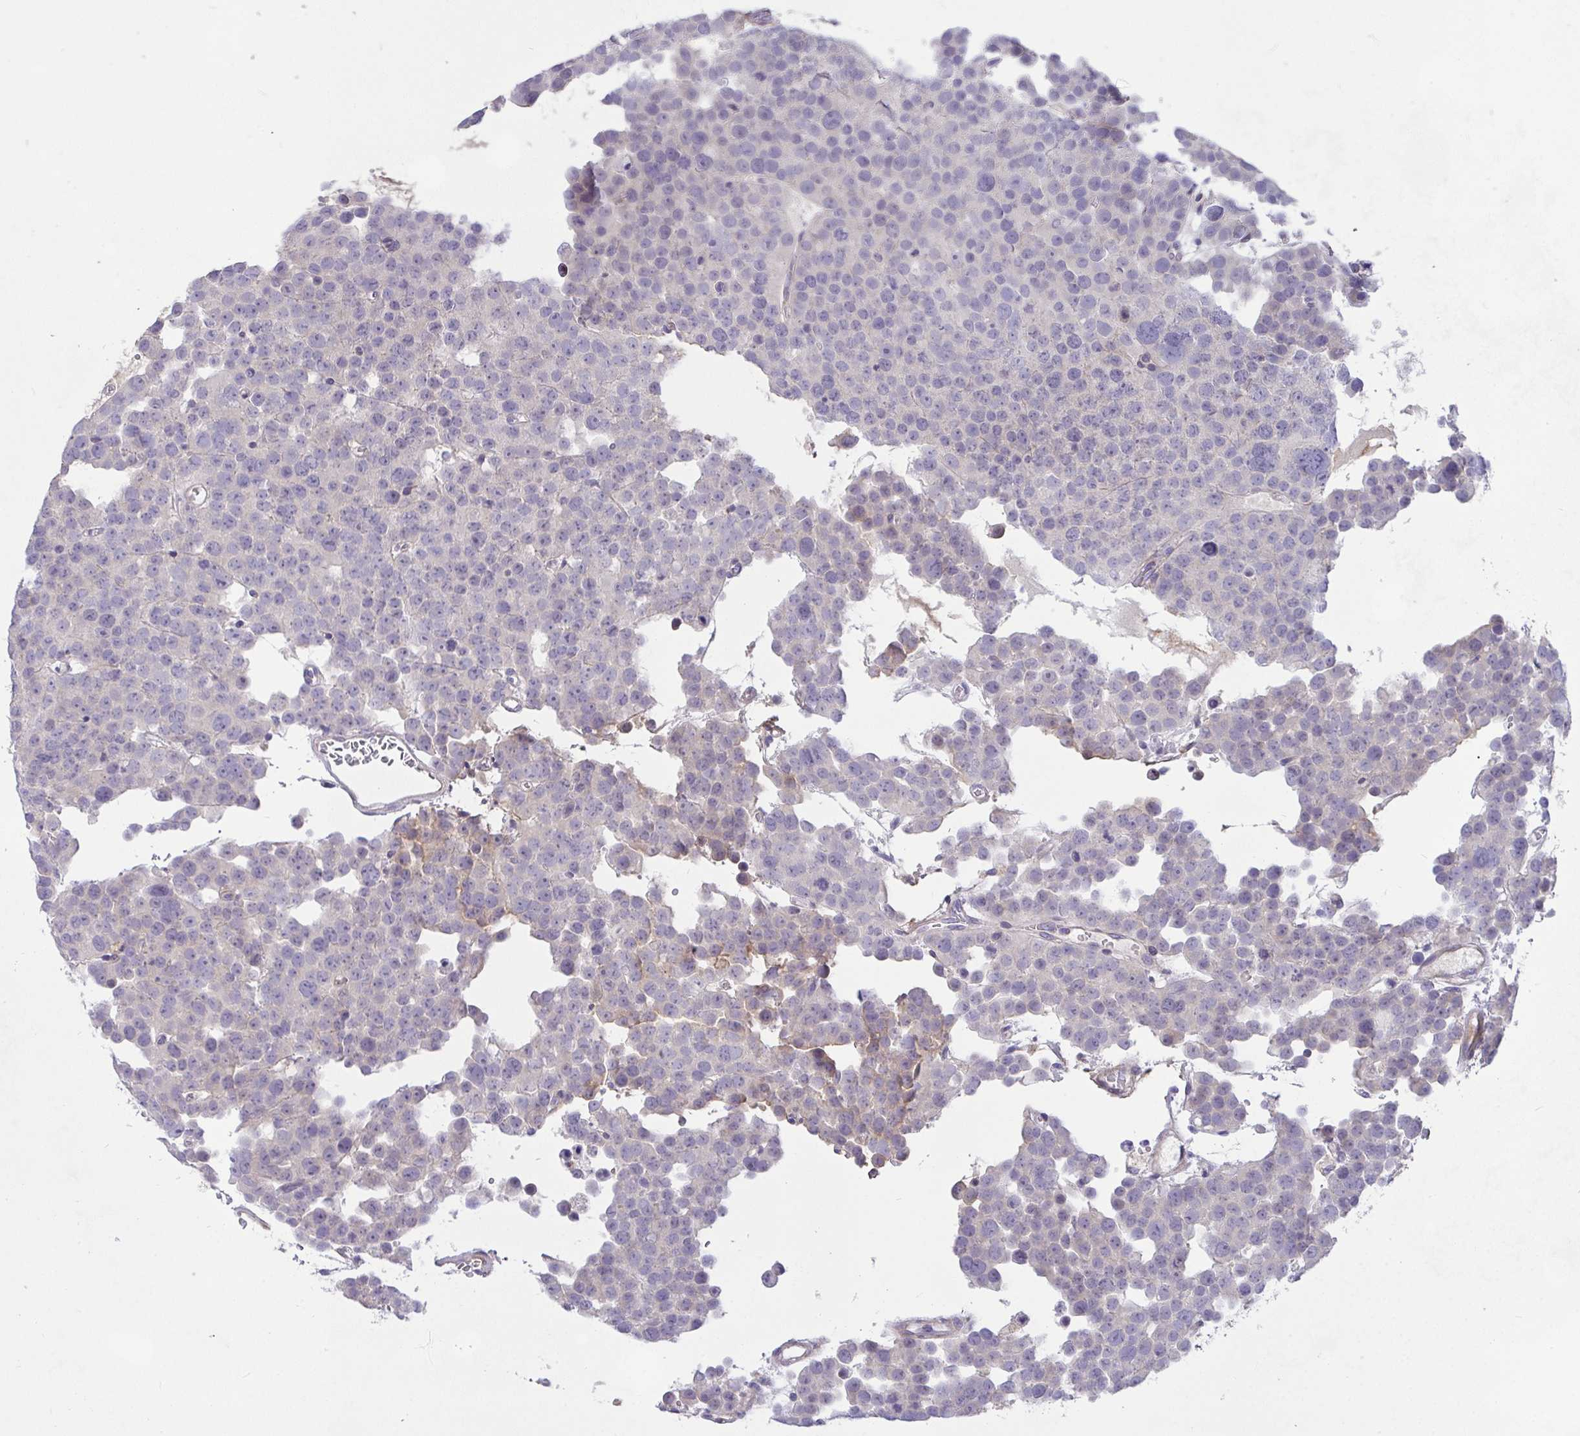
{"staining": {"intensity": "negative", "quantity": "none", "location": "none"}, "tissue": "testis cancer", "cell_type": "Tumor cells", "image_type": "cancer", "snomed": [{"axis": "morphology", "description": "Seminoma, NOS"}, {"axis": "topography", "description": "Testis"}], "caption": "Immunohistochemistry micrograph of neoplastic tissue: seminoma (testis) stained with DAB reveals no significant protein staining in tumor cells.", "gene": "CEP63", "patient": {"sex": "male", "age": 71}}